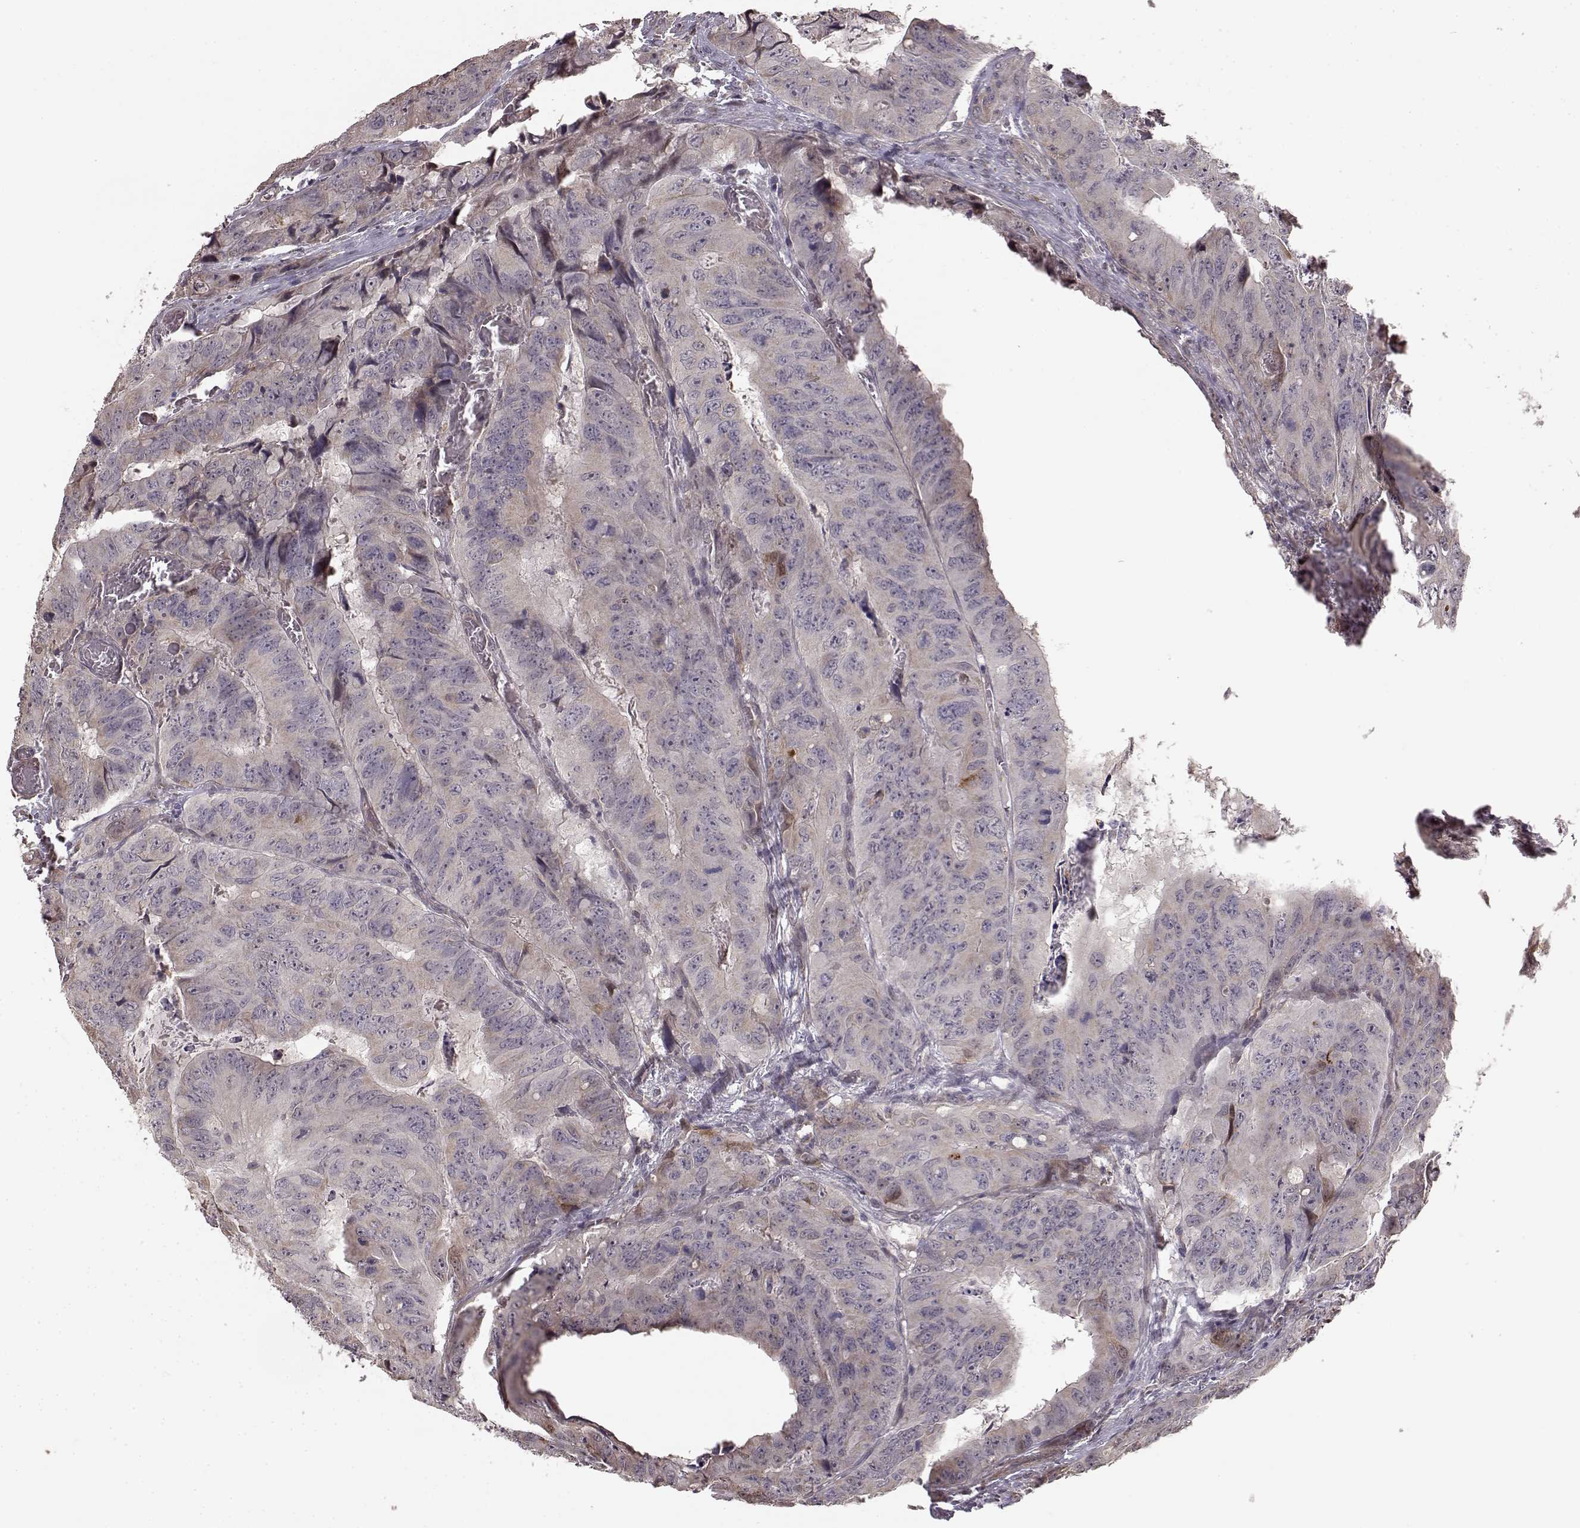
{"staining": {"intensity": "negative", "quantity": "none", "location": "none"}, "tissue": "colorectal cancer", "cell_type": "Tumor cells", "image_type": "cancer", "snomed": [{"axis": "morphology", "description": "Adenocarcinoma, NOS"}, {"axis": "topography", "description": "Colon"}], "caption": "Adenocarcinoma (colorectal) was stained to show a protein in brown. There is no significant expression in tumor cells.", "gene": "BACH2", "patient": {"sex": "male", "age": 79}}